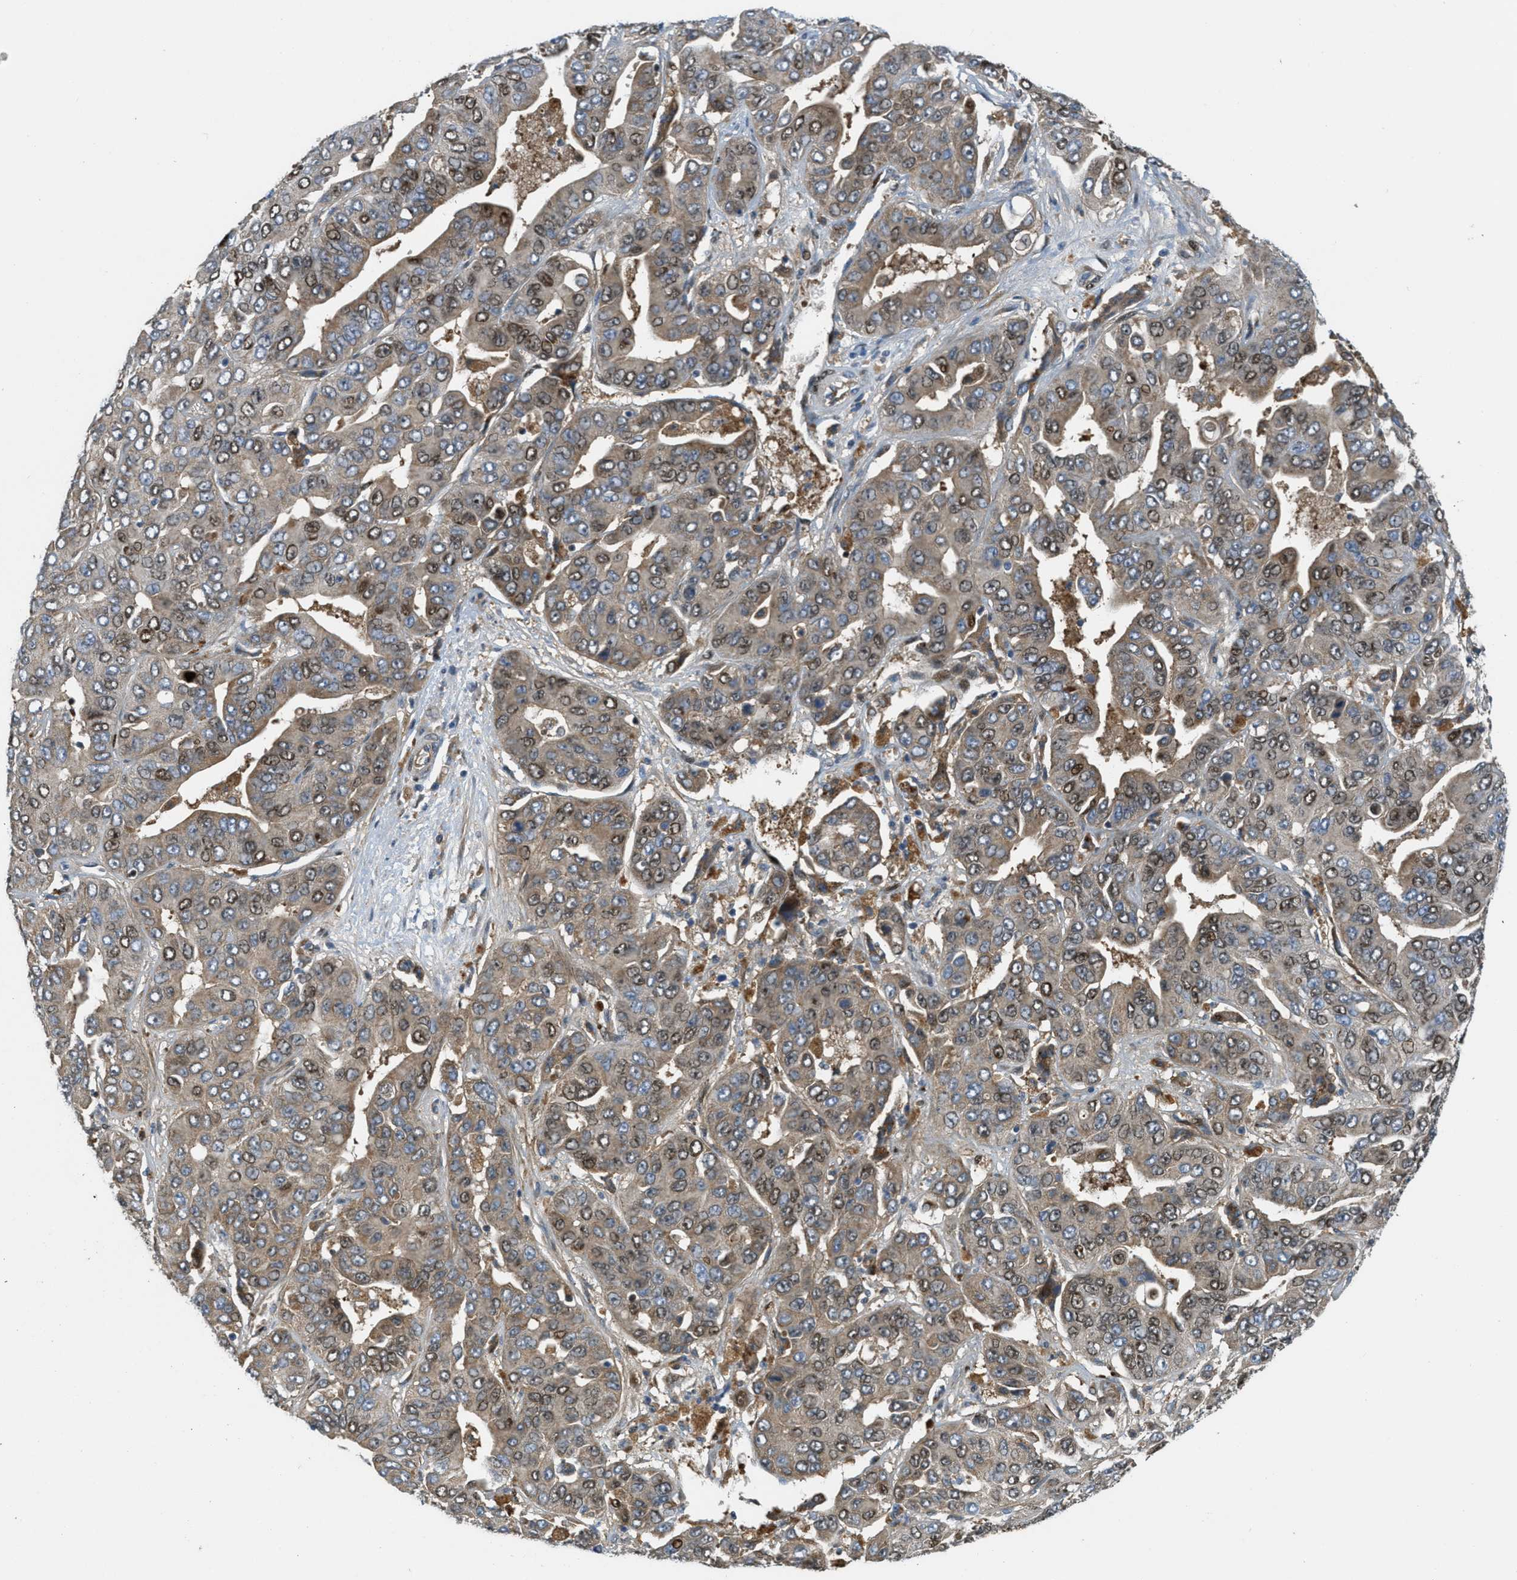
{"staining": {"intensity": "moderate", "quantity": ">75%", "location": "cytoplasmic/membranous,nuclear"}, "tissue": "liver cancer", "cell_type": "Tumor cells", "image_type": "cancer", "snomed": [{"axis": "morphology", "description": "Cholangiocarcinoma"}, {"axis": "topography", "description": "Liver"}], "caption": "Immunohistochemistry (IHC) (DAB) staining of human liver cancer exhibits moderate cytoplasmic/membranous and nuclear protein staining in approximately >75% of tumor cells.", "gene": "ADCY6", "patient": {"sex": "female", "age": 52}}